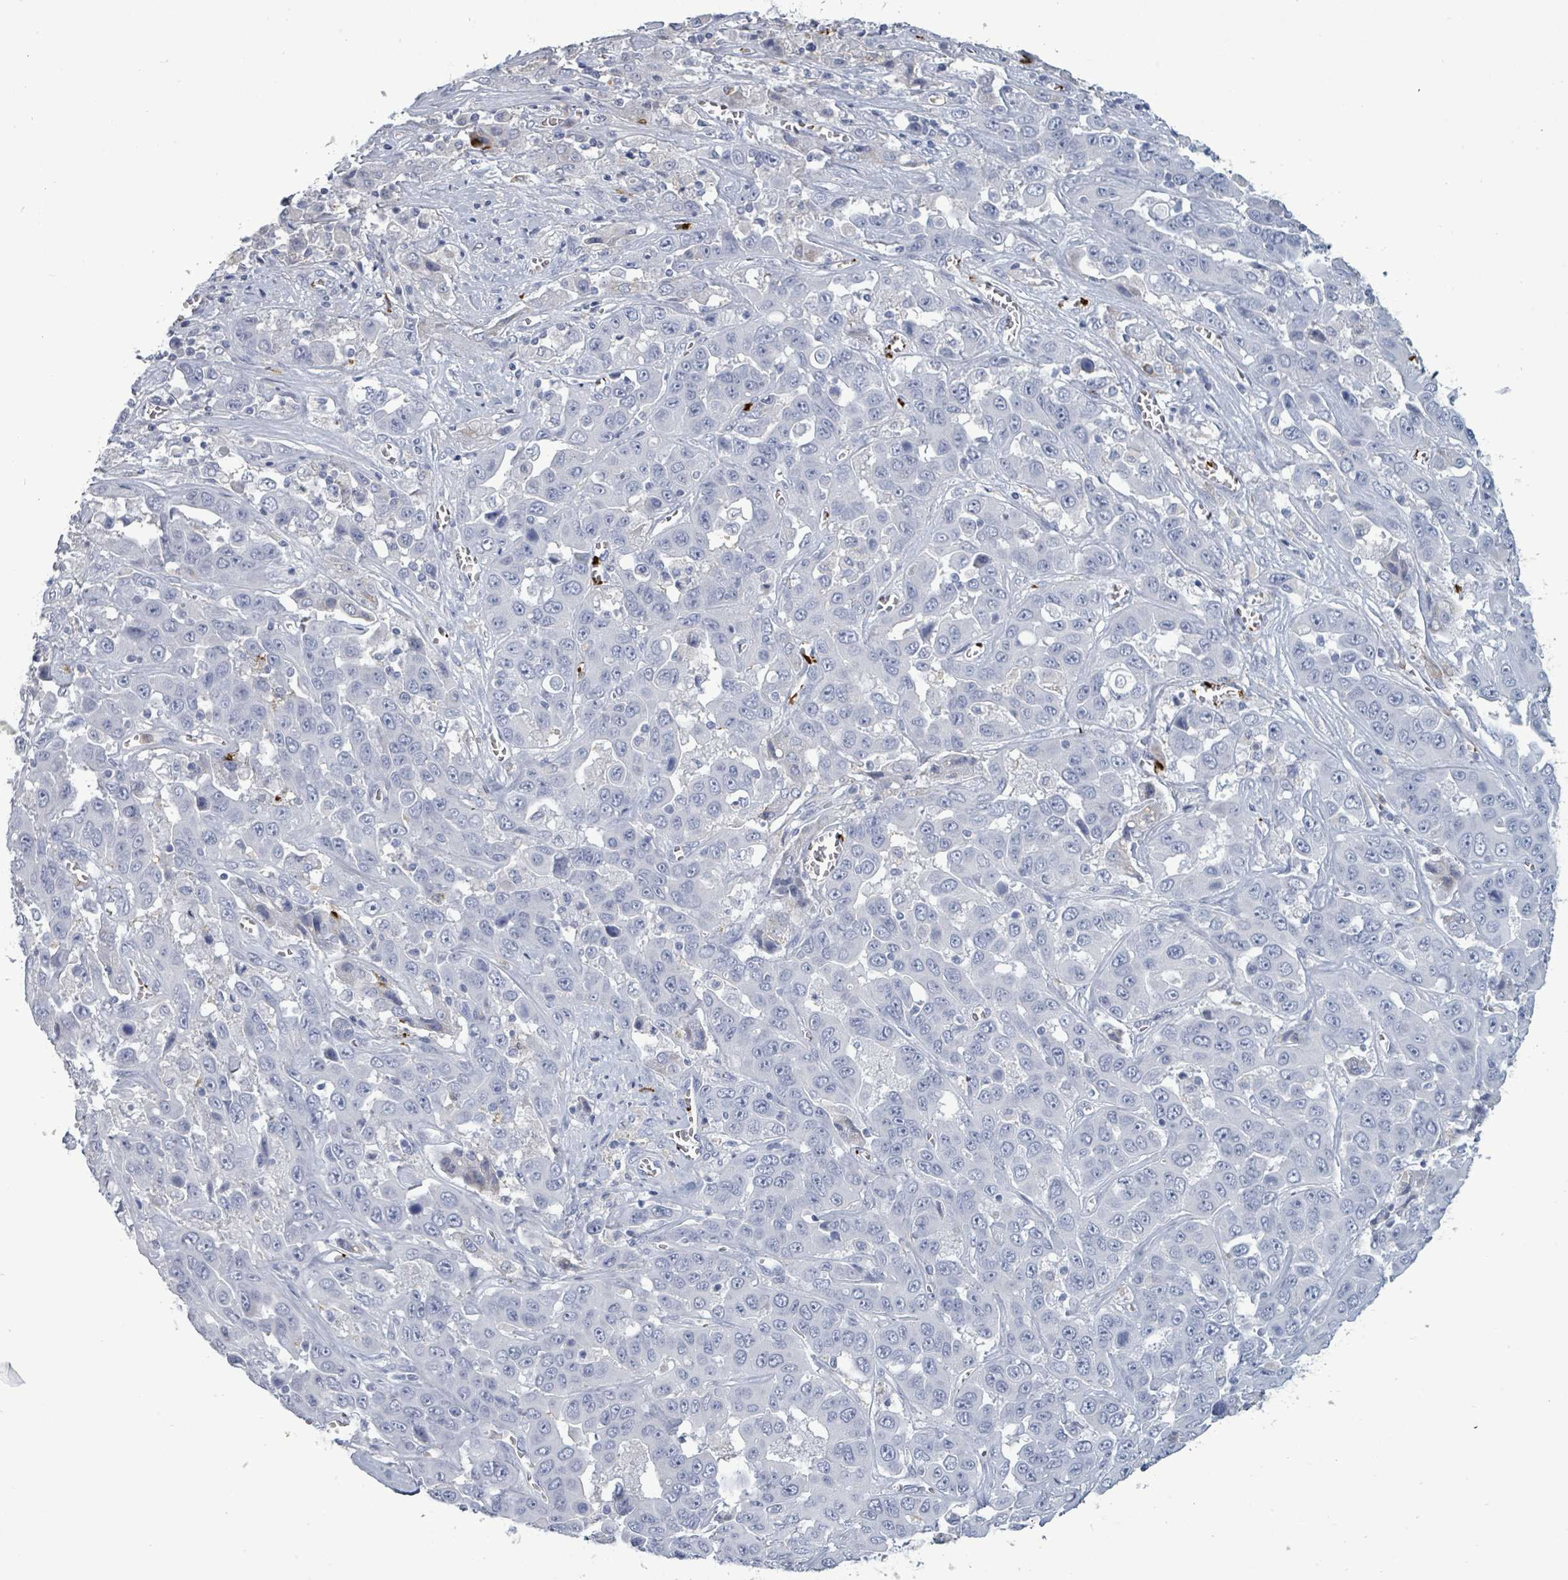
{"staining": {"intensity": "negative", "quantity": "none", "location": "none"}, "tissue": "liver cancer", "cell_type": "Tumor cells", "image_type": "cancer", "snomed": [{"axis": "morphology", "description": "Cholangiocarcinoma"}, {"axis": "topography", "description": "Liver"}], "caption": "Liver cancer (cholangiocarcinoma) stained for a protein using immunohistochemistry displays no staining tumor cells.", "gene": "NDST2", "patient": {"sex": "female", "age": 52}}